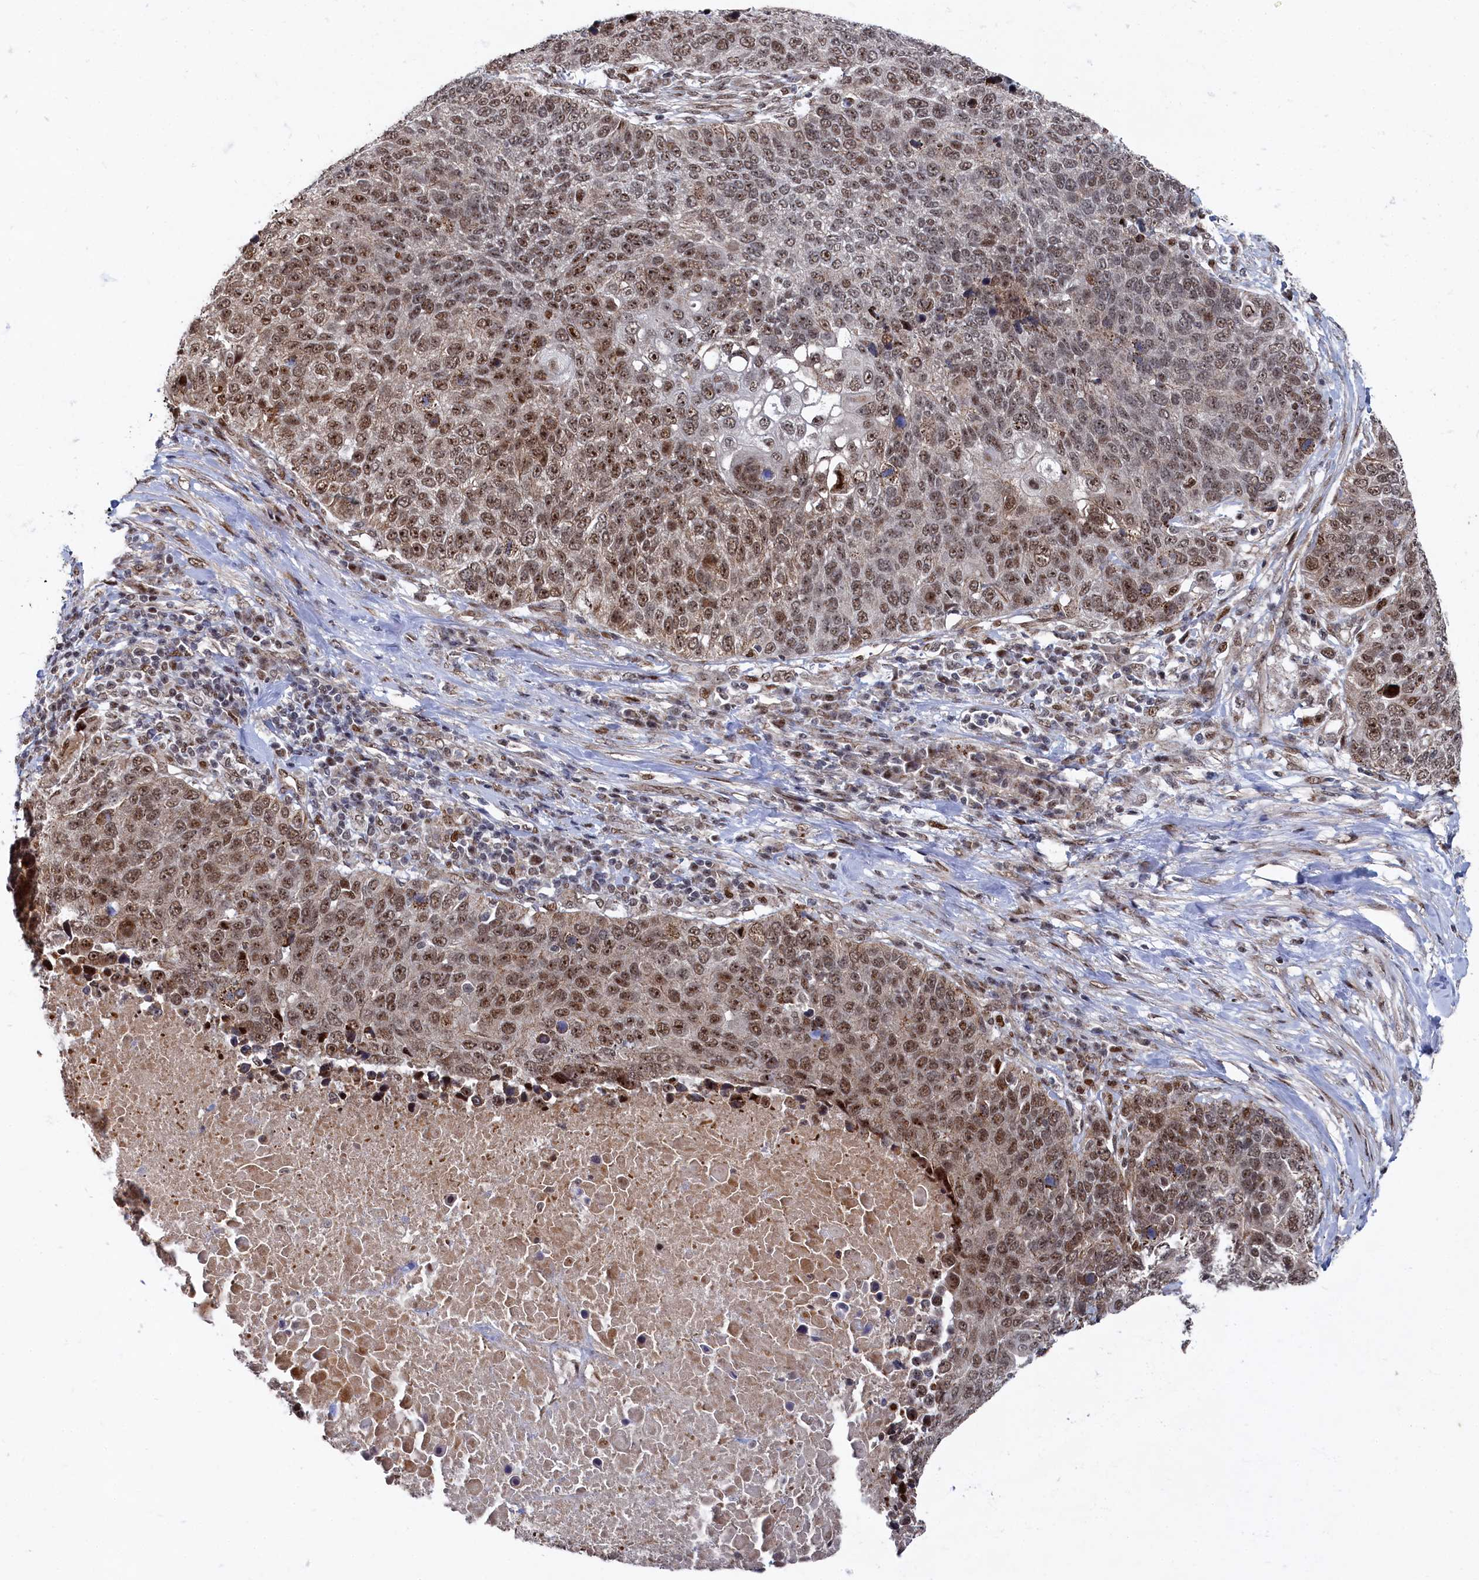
{"staining": {"intensity": "moderate", "quantity": ">75%", "location": "nuclear"}, "tissue": "lung cancer", "cell_type": "Tumor cells", "image_type": "cancer", "snomed": [{"axis": "morphology", "description": "Normal tissue, NOS"}, {"axis": "morphology", "description": "Squamous cell carcinoma, NOS"}, {"axis": "topography", "description": "Lymph node"}, {"axis": "topography", "description": "Lung"}], "caption": "A medium amount of moderate nuclear positivity is identified in about >75% of tumor cells in squamous cell carcinoma (lung) tissue.", "gene": "BUB3", "patient": {"sex": "male", "age": 66}}